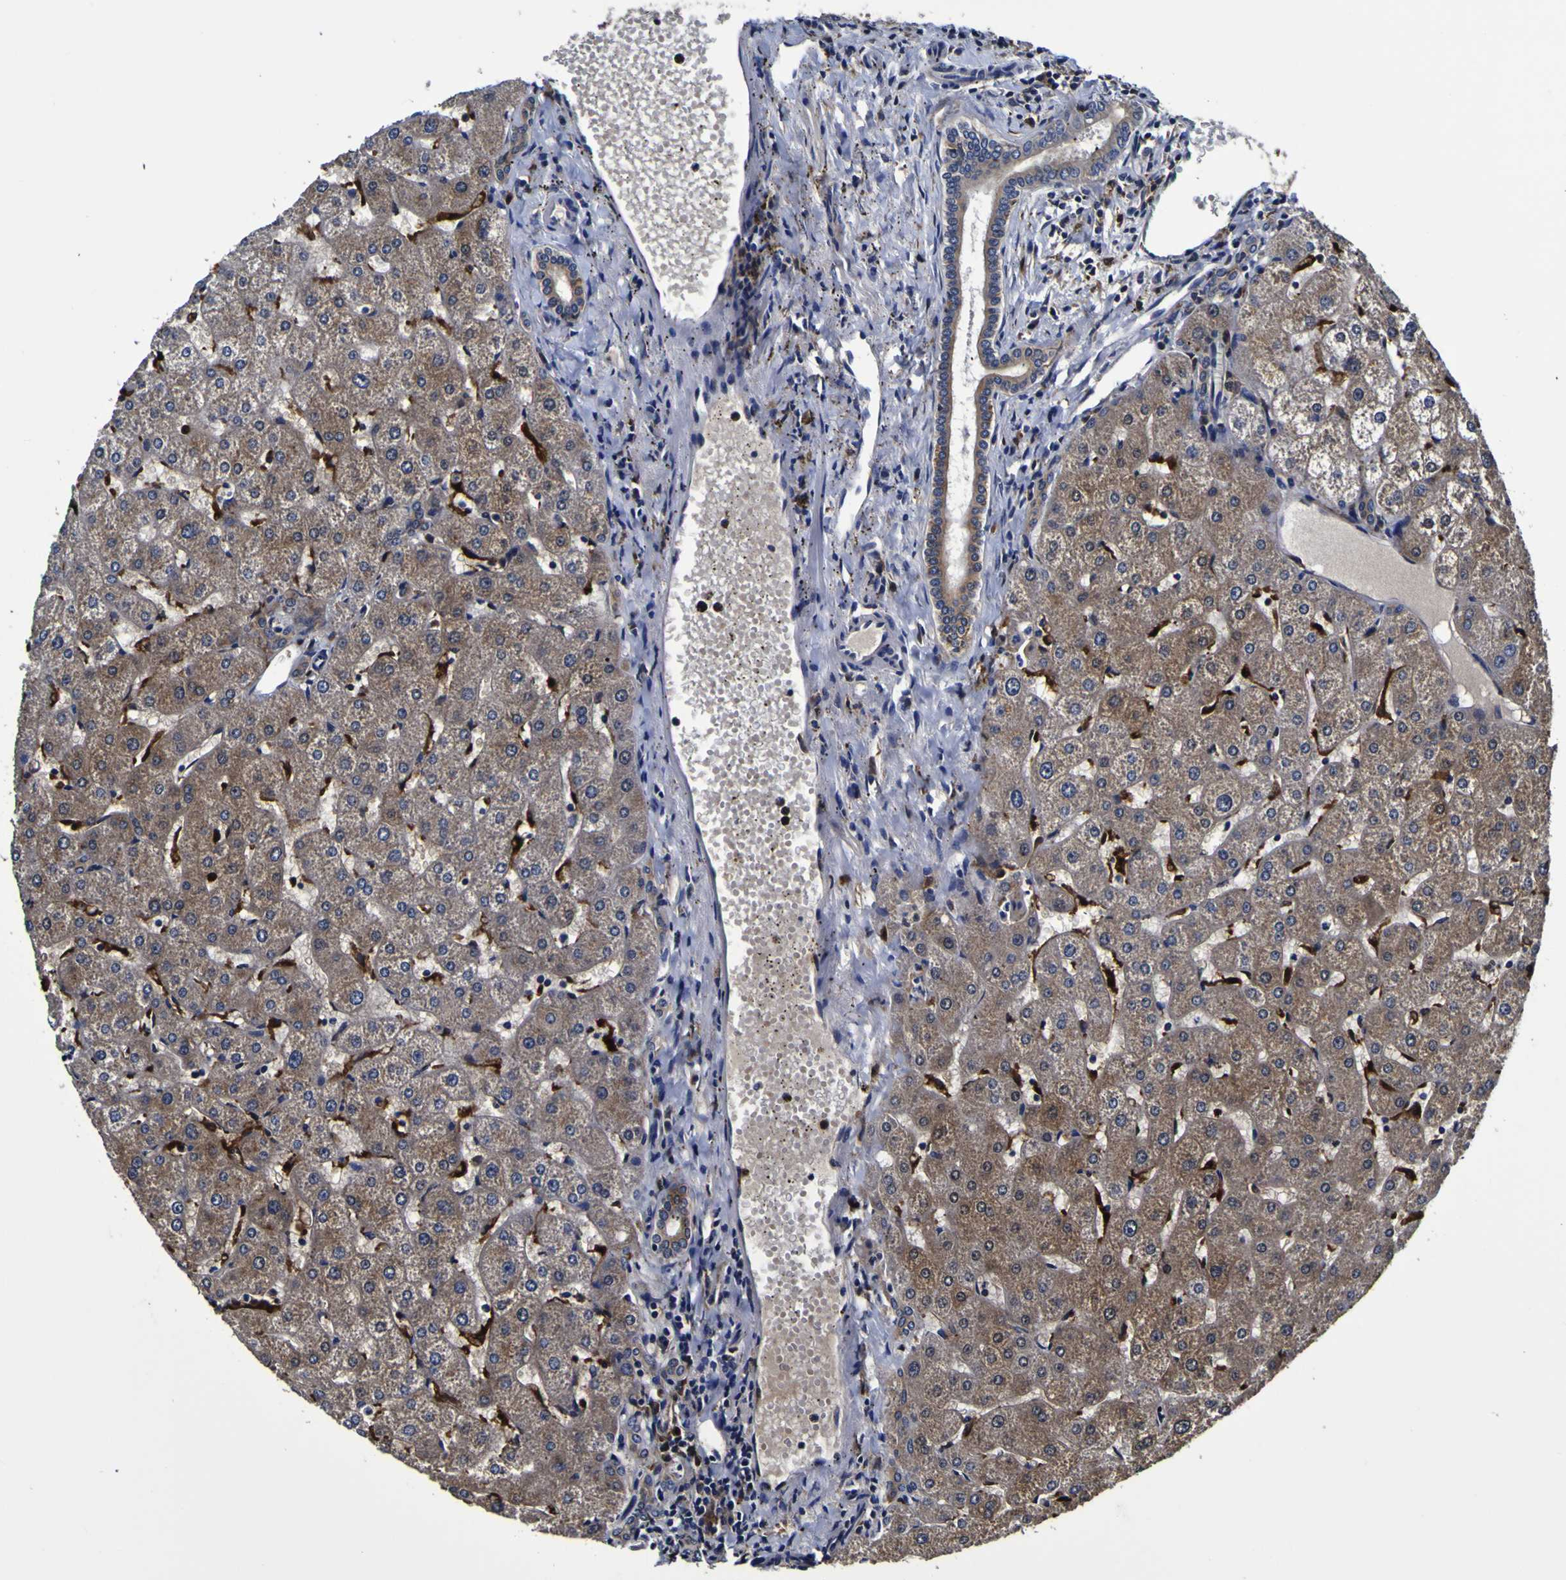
{"staining": {"intensity": "negative", "quantity": "none", "location": "none"}, "tissue": "liver", "cell_type": "Cholangiocytes", "image_type": "normal", "snomed": [{"axis": "morphology", "description": "Normal tissue, NOS"}, {"axis": "topography", "description": "Liver"}], "caption": "High power microscopy histopathology image of an immunohistochemistry (IHC) micrograph of unremarkable liver, revealing no significant staining in cholangiocytes. (DAB (3,3'-diaminobenzidine) immunohistochemistry (IHC), high magnification).", "gene": "GPX1", "patient": {"sex": "male", "age": 67}}